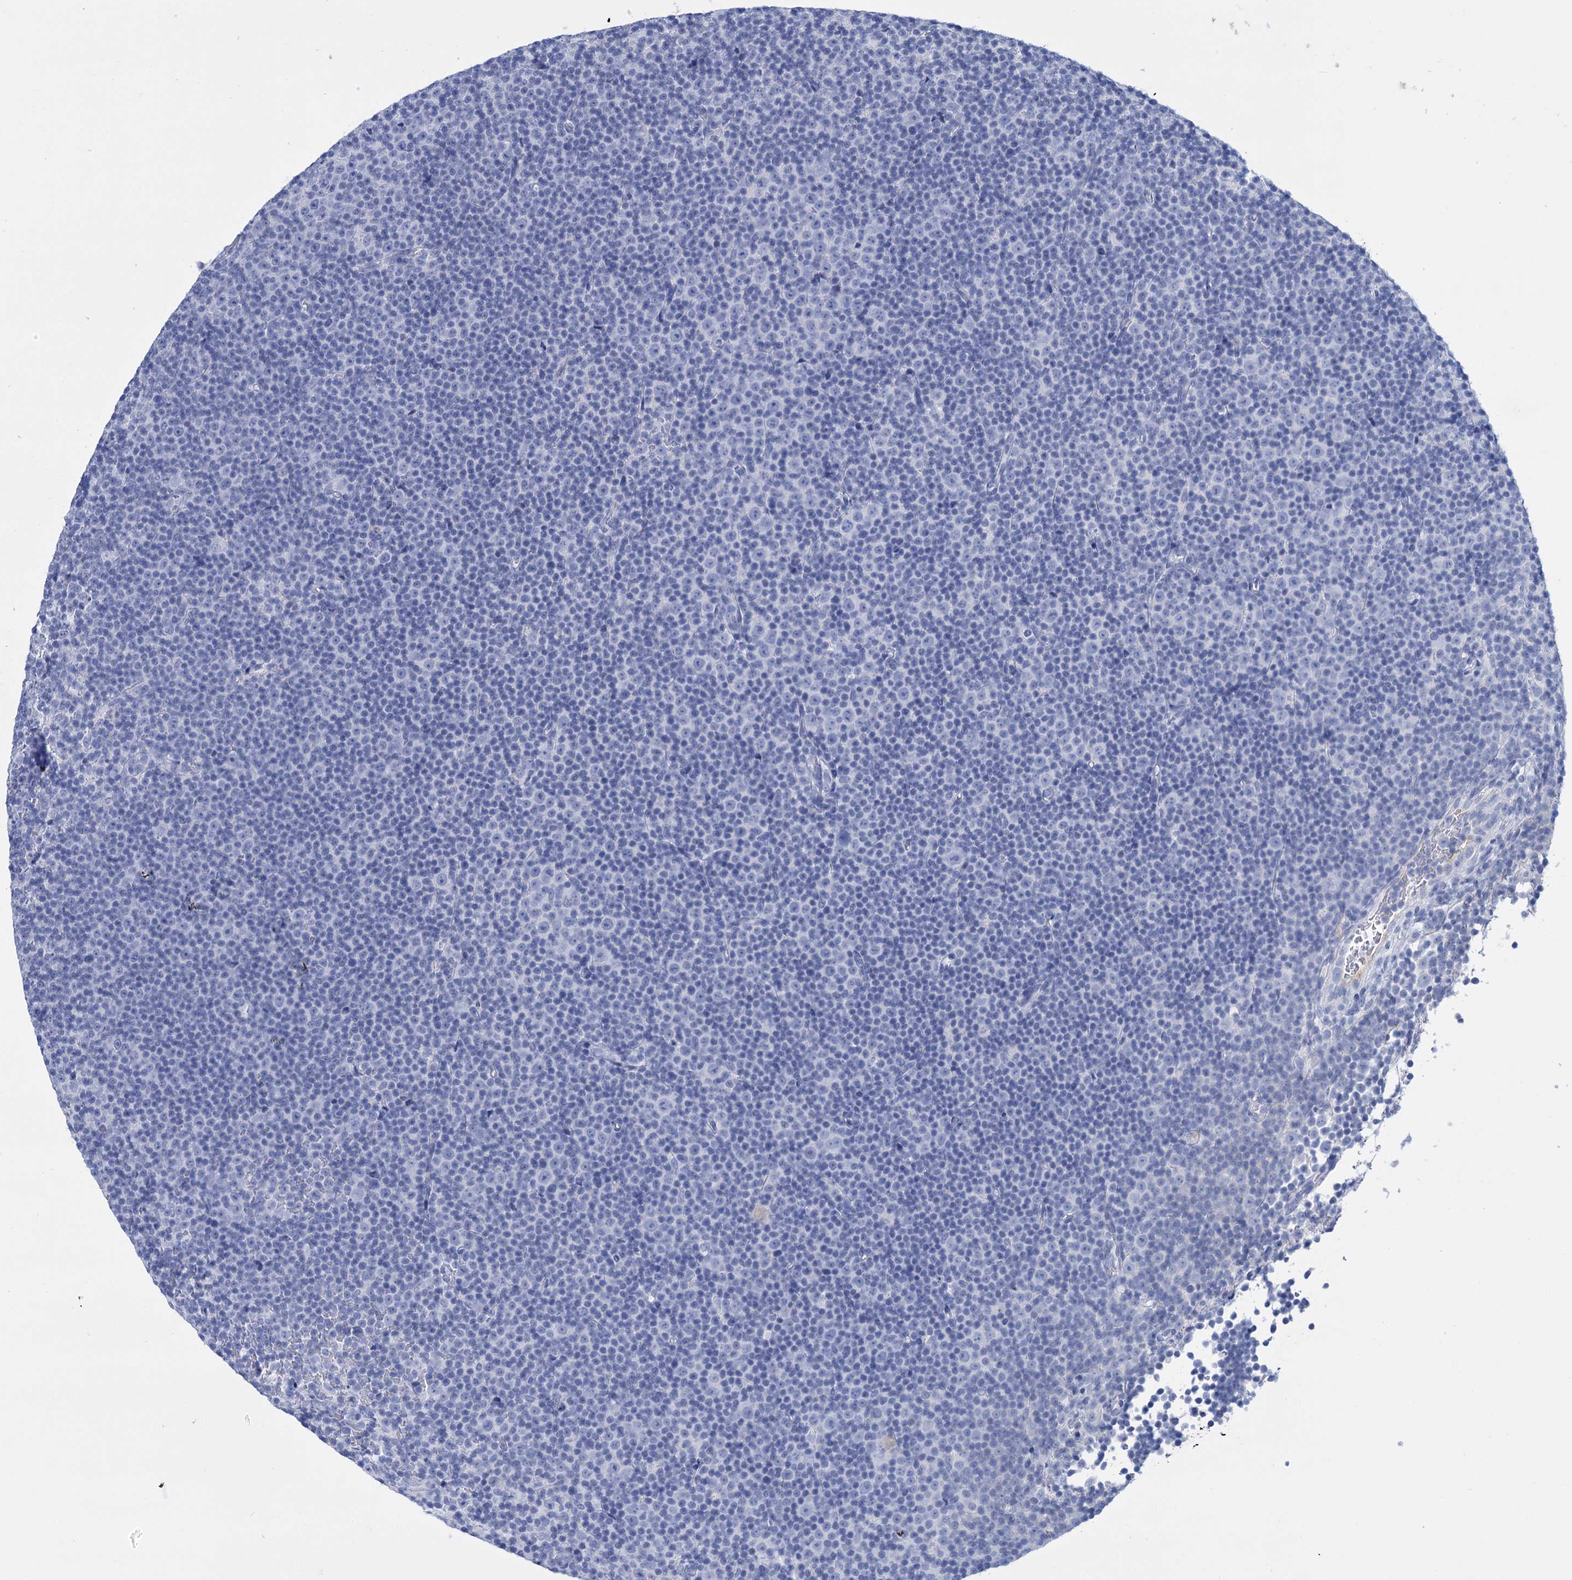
{"staining": {"intensity": "negative", "quantity": "none", "location": "none"}, "tissue": "lymphoma", "cell_type": "Tumor cells", "image_type": "cancer", "snomed": [{"axis": "morphology", "description": "Malignant lymphoma, non-Hodgkin's type, Low grade"}, {"axis": "topography", "description": "Lymph node"}], "caption": "The image shows no significant staining in tumor cells of lymphoma.", "gene": "FBXW12", "patient": {"sex": "female", "age": 67}}